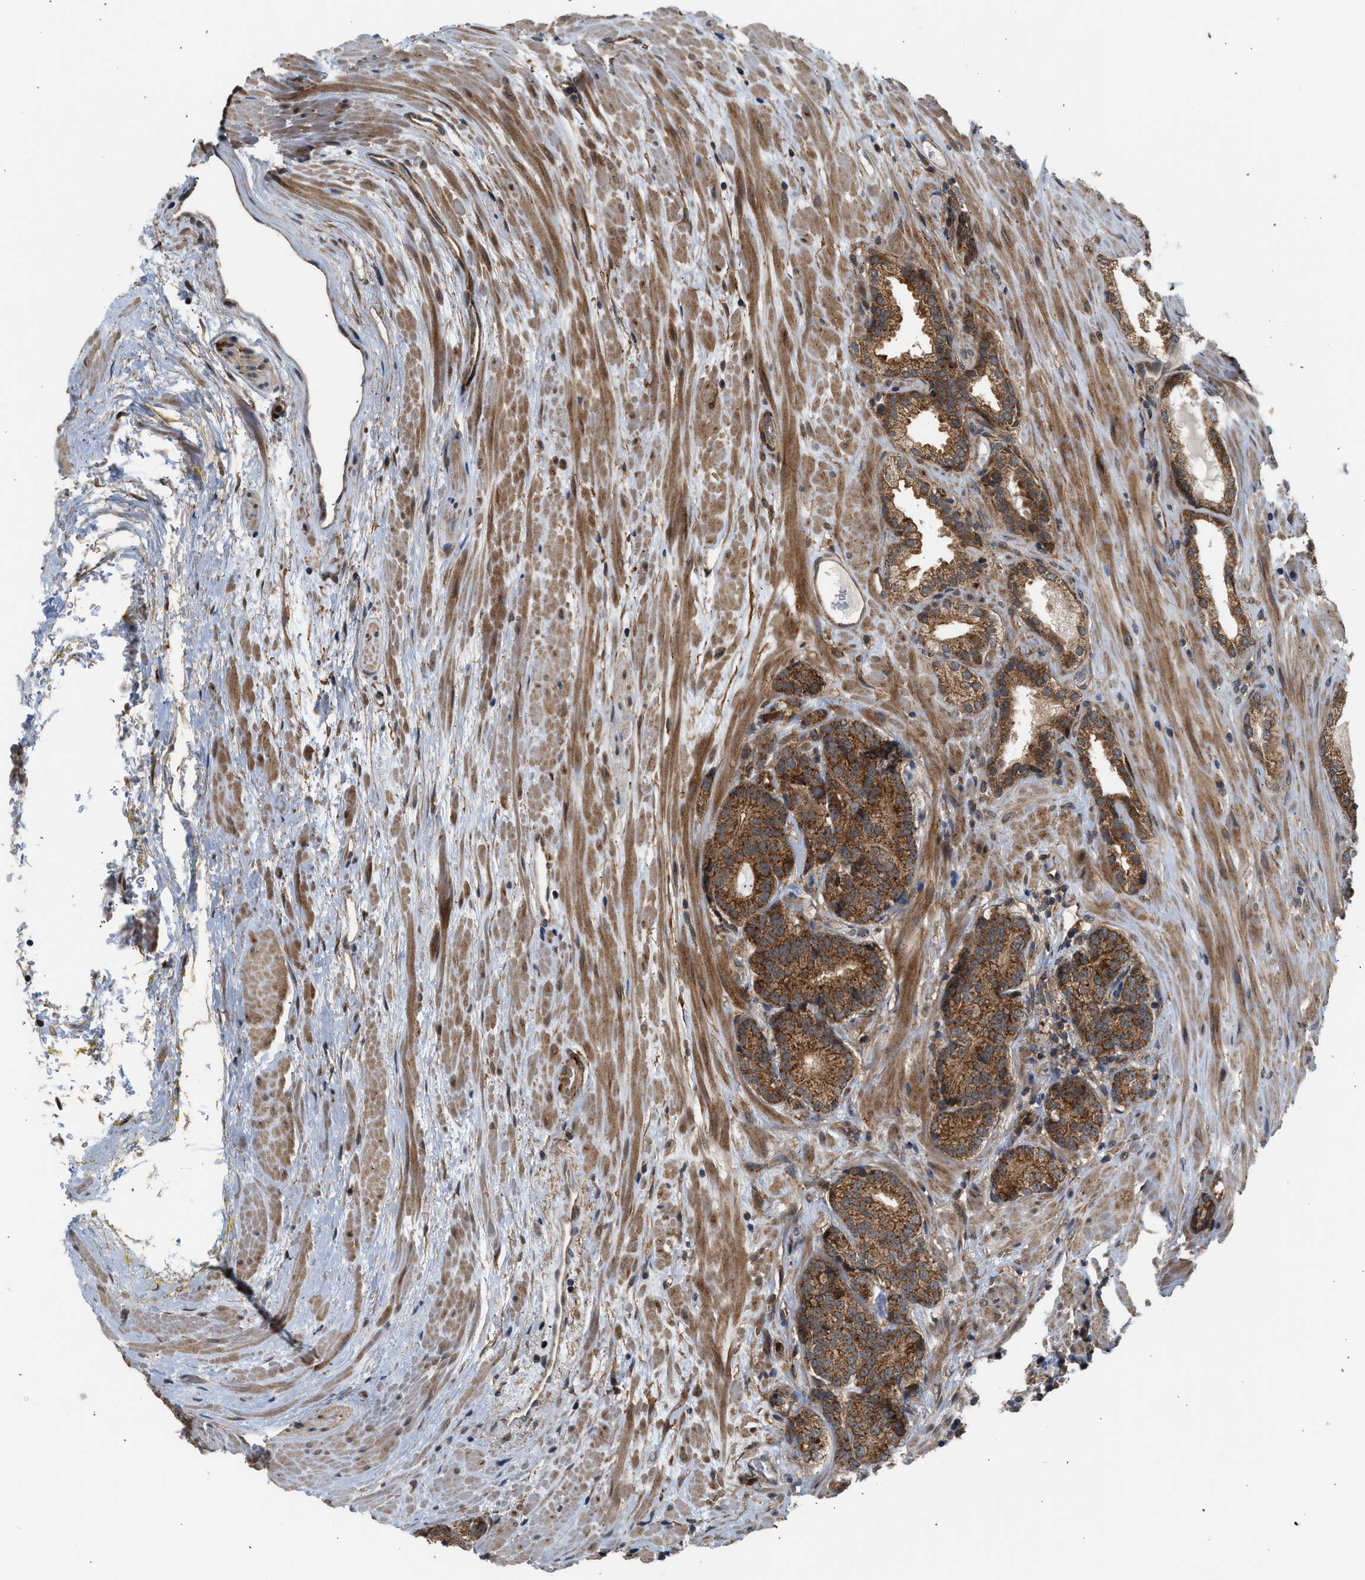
{"staining": {"intensity": "strong", "quantity": ">75%", "location": "cytoplasmic/membranous"}, "tissue": "prostate cancer", "cell_type": "Tumor cells", "image_type": "cancer", "snomed": [{"axis": "morphology", "description": "Adenocarcinoma, High grade"}, {"axis": "topography", "description": "Prostate"}], "caption": "A high amount of strong cytoplasmic/membranous staining is identified in about >75% of tumor cells in prostate adenocarcinoma (high-grade) tissue.", "gene": "POLG2", "patient": {"sex": "male", "age": 61}}